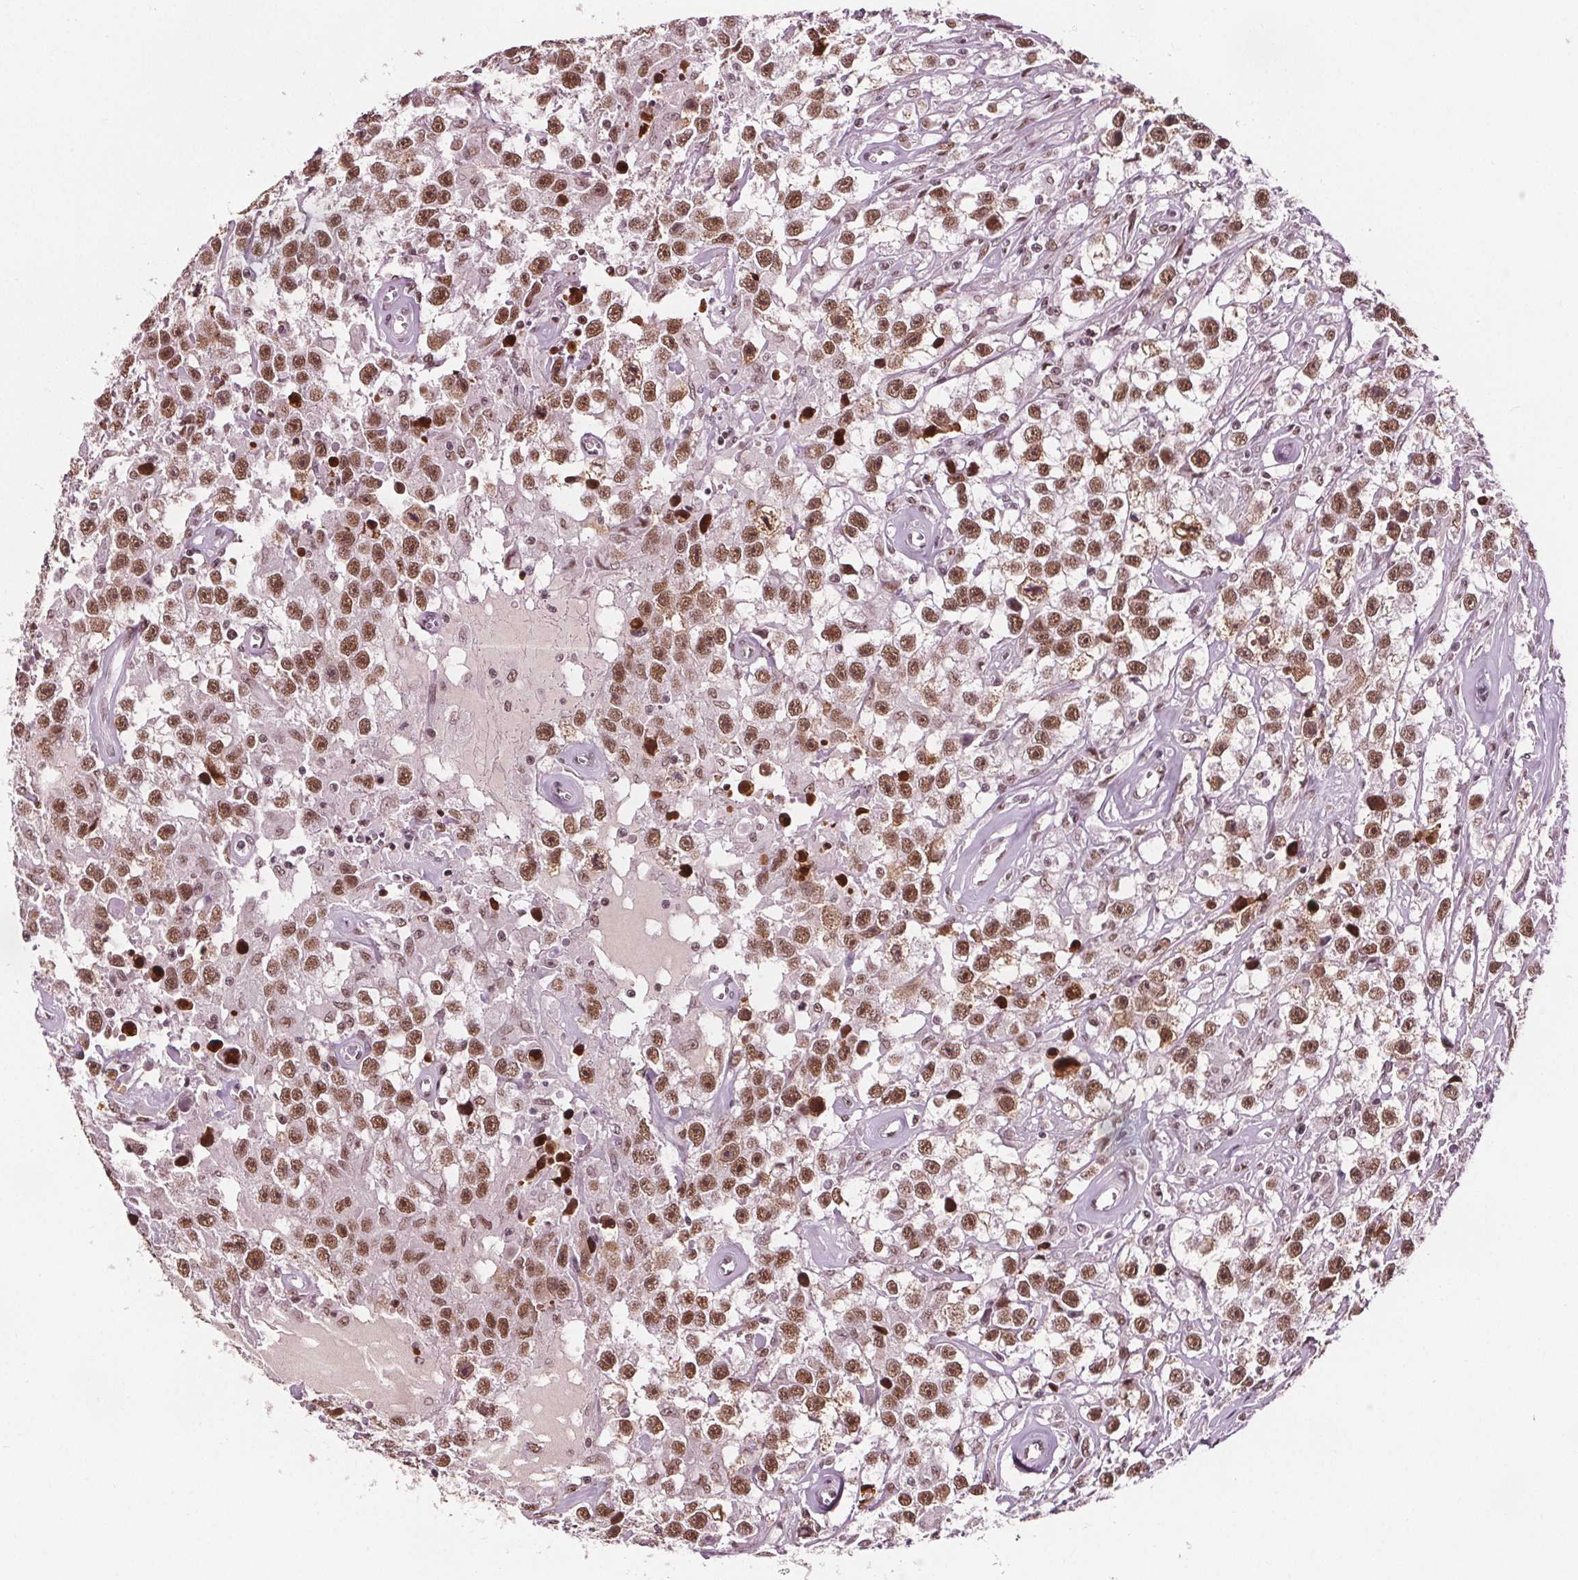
{"staining": {"intensity": "moderate", "quantity": ">75%", "location": "nuclear"}, "tissue": "testis cancer", "cell_type": "Tumor cells", "image_type": "cancer", "snomed": [{"axis": "morphology", "description": "Seminoma, NOS"}, {"axis": "topography", "description": "Testis"}], "caption": "The image demonstrates staining of testis cancer (seminoma), revealing moderate nuclear protein positivity (brown color) within tumor cells. (Stains: DAB in brown, nuclei in blue, Microscopy: brightfield microscopy at high magnification).", "gene": "IWS1", "patient": {"sex": "male", "age": 43}}